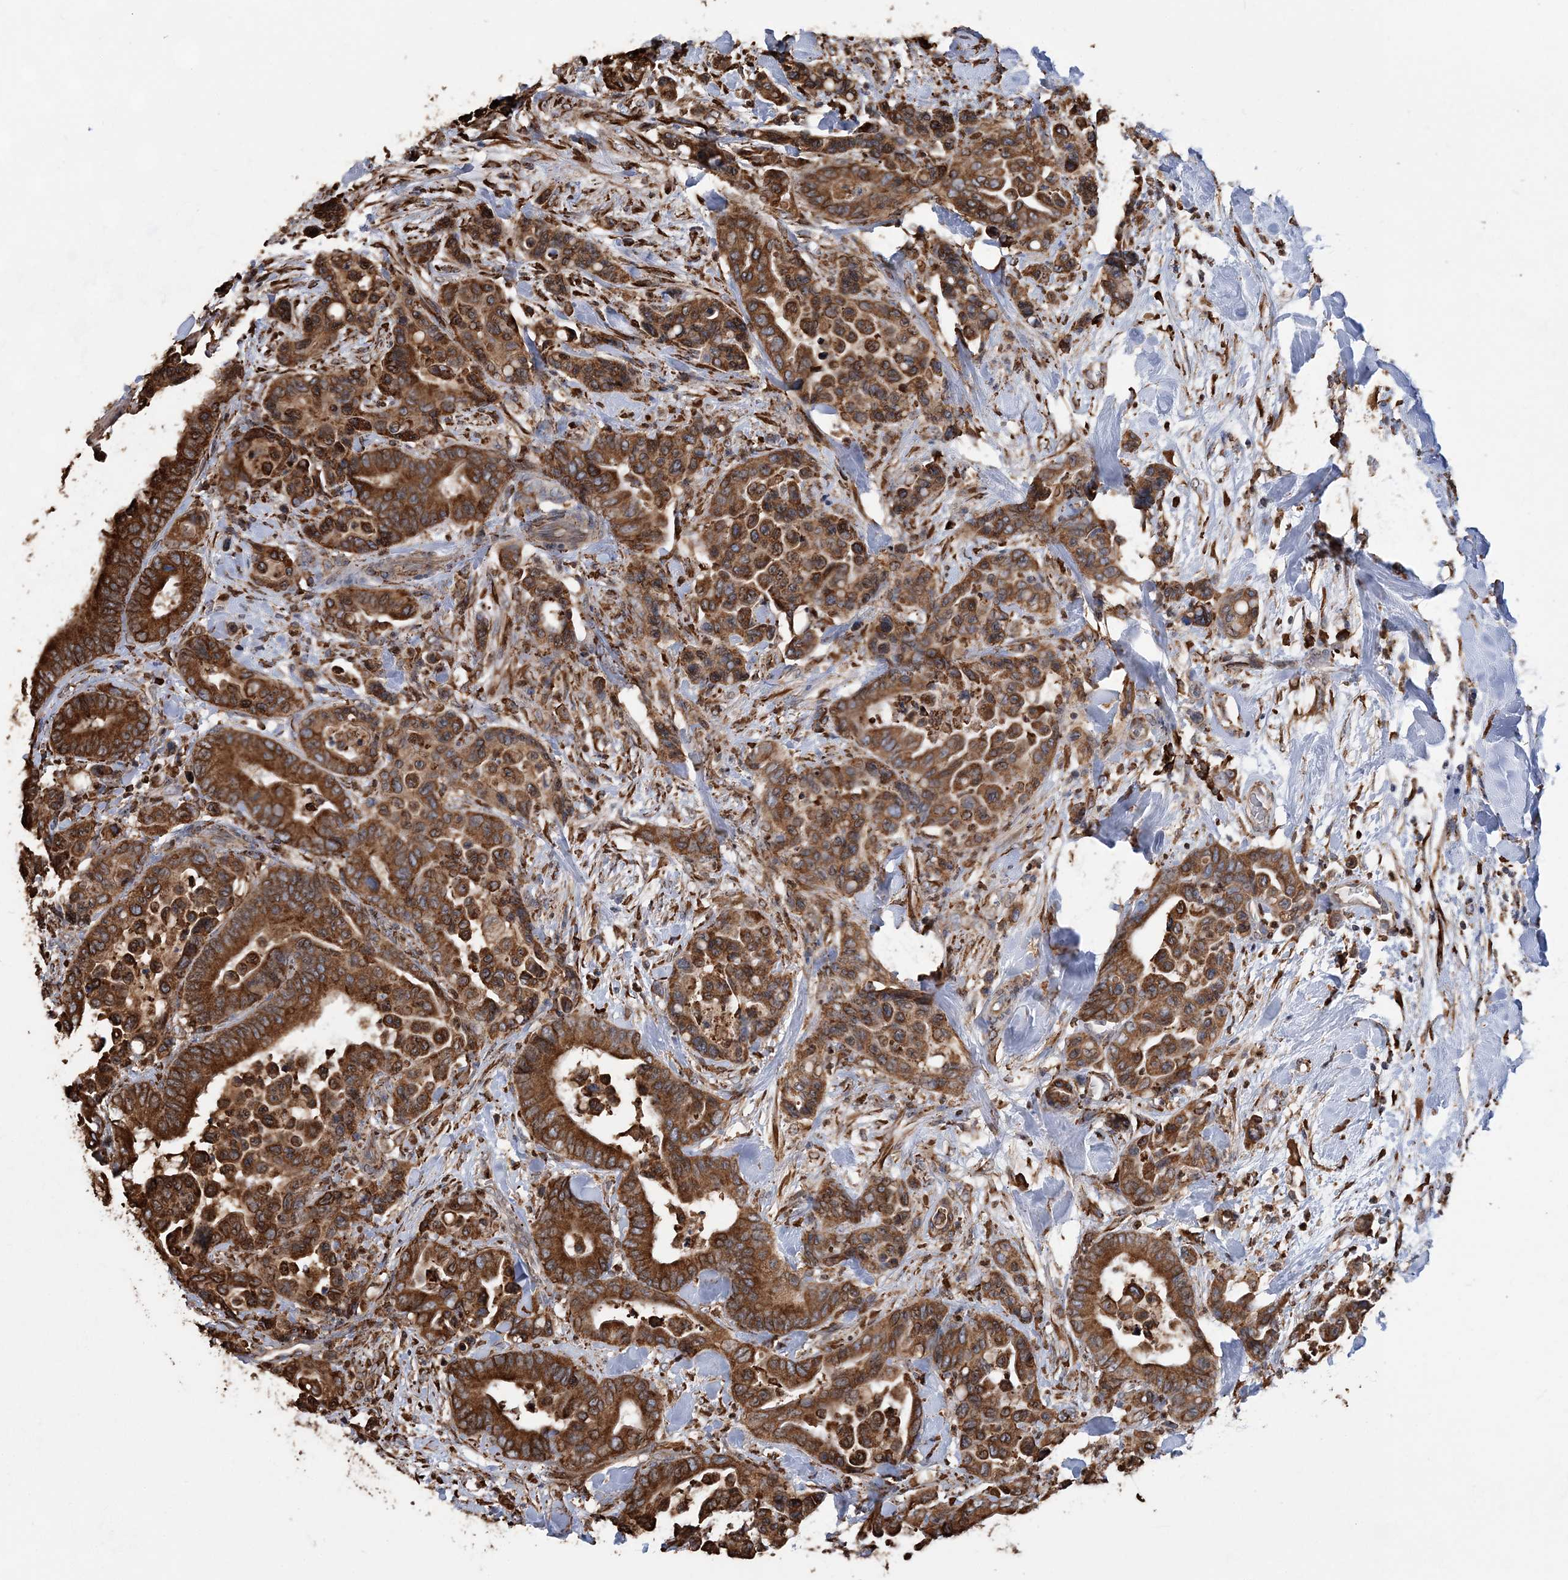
{"staining": {"intensity": "strong", "quantity": ">75%", "location": "cytoplasmic/membranous"}, "tissue": "colorectal cancer", "cell_type": "Tumor cells", "image_type": "cancer", "snomed": [{"axis": "morphology", "description": "Normal tissue, NOS"}, {"axis": "morphology", "description": "Adenocarcinoma, NOS"}, {"axis": "topography", "description": "Colon"}], "caption": "A high-resolution image shows immunohistochemistry staining of adenocarcinoma (colorectal), which reveals strong cytoplasmic/membranous staining in about >75% of tumor cells.", "gene": "WDR12", "patient": {"sex": "male", "age": 82}}